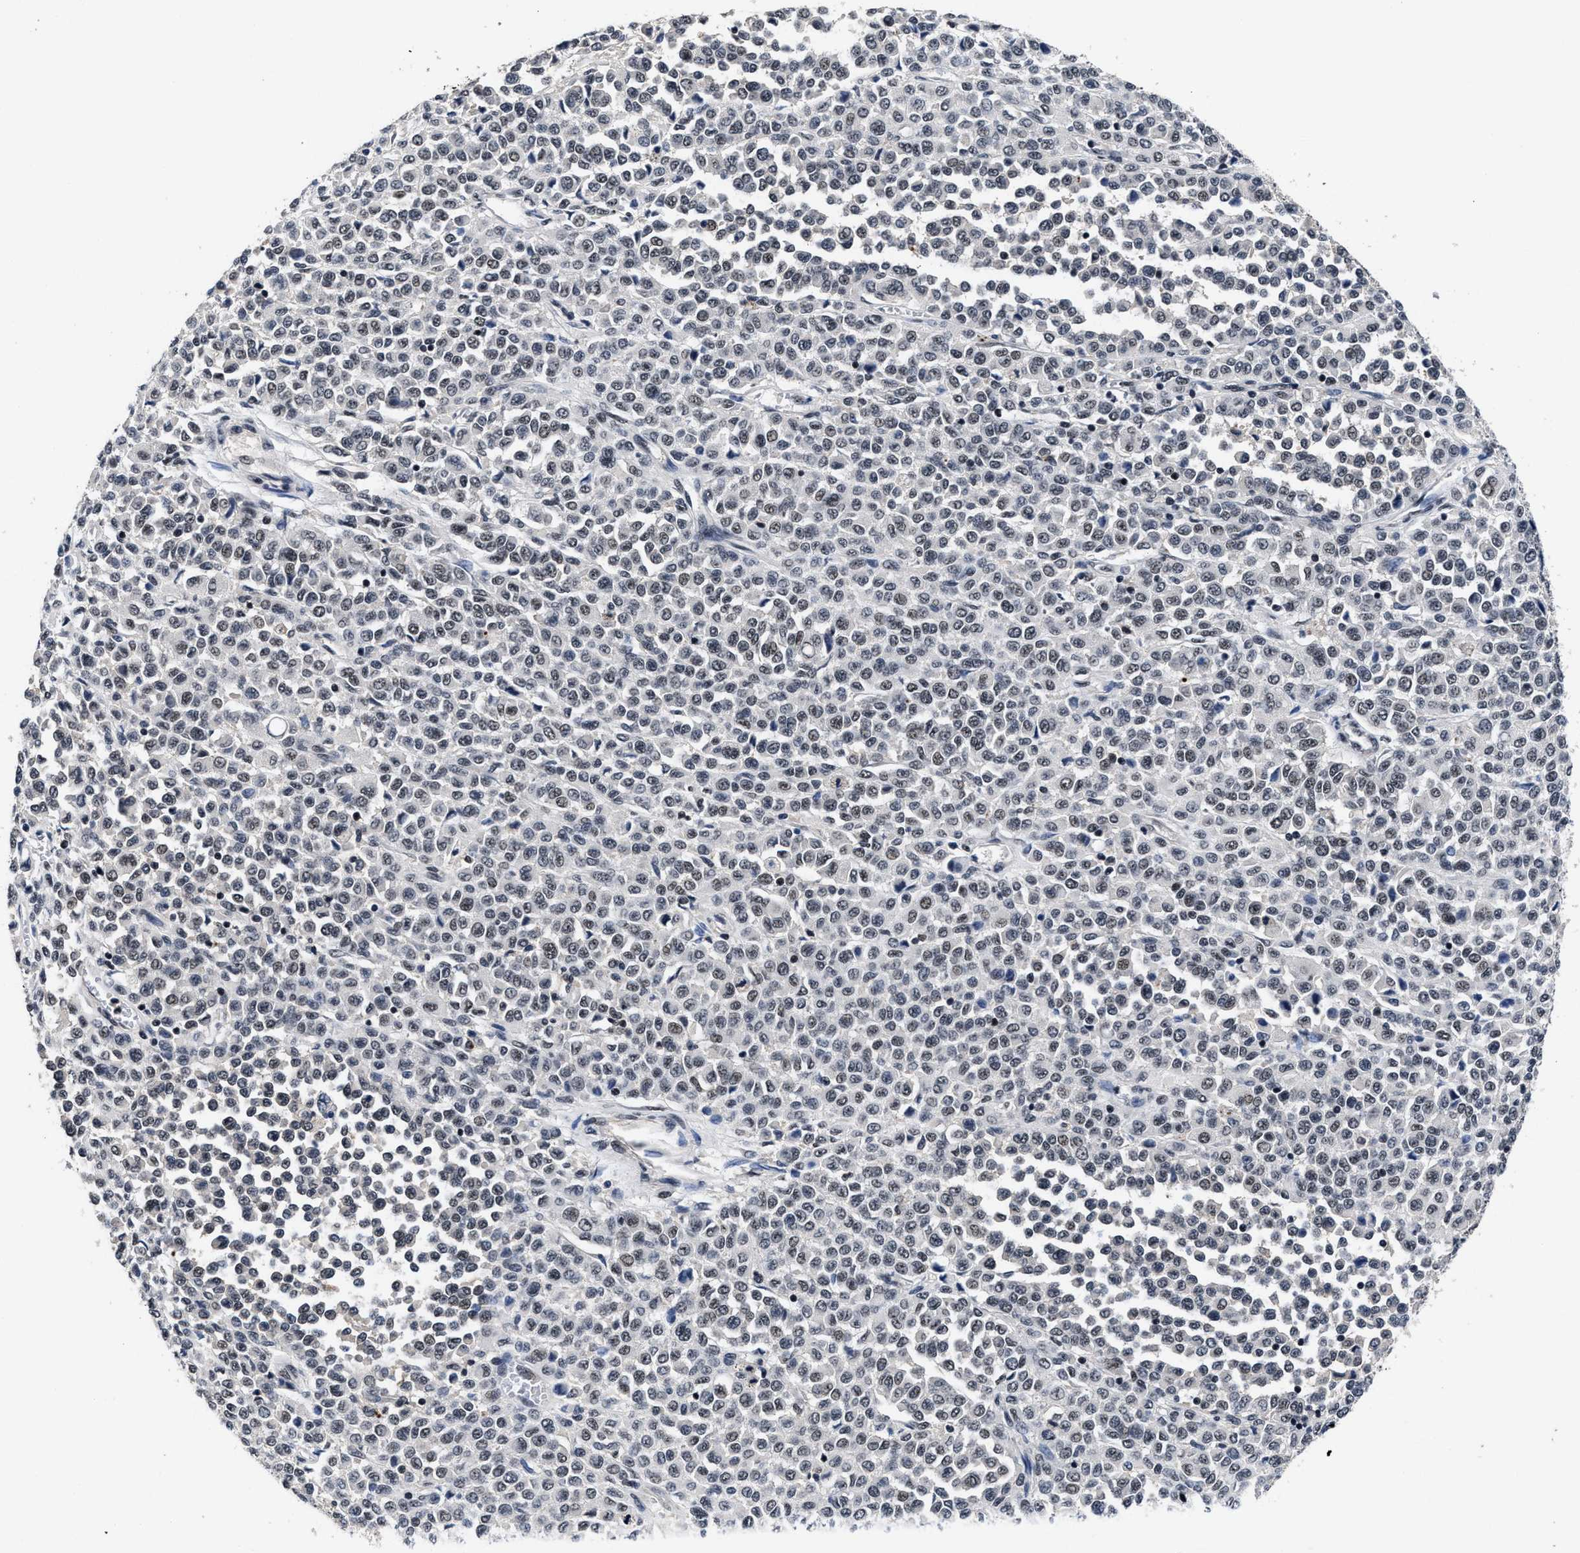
{"staining": {"intensity": "weak", "quantity": "<25%", "location": "nuclear"}, "tissue": "melanoma", "cell_type": "Tumor cells", "image_type": "cancer", "snomed": [{"axis": "morphology", "description": "Malignant melanoma, Metastatic site"}, {"axis": "topography", "description": "Pancreas"}], "caption": "Immunohistochemical staining of melanoma demonstrates no significant positivity in tumor cells. The staining is performed using DAB brown chromogen with nuclei counter-stained in using hematoxylin.", "gene": "ZNF233", "patient": {"sex": "female", "age": 30}}